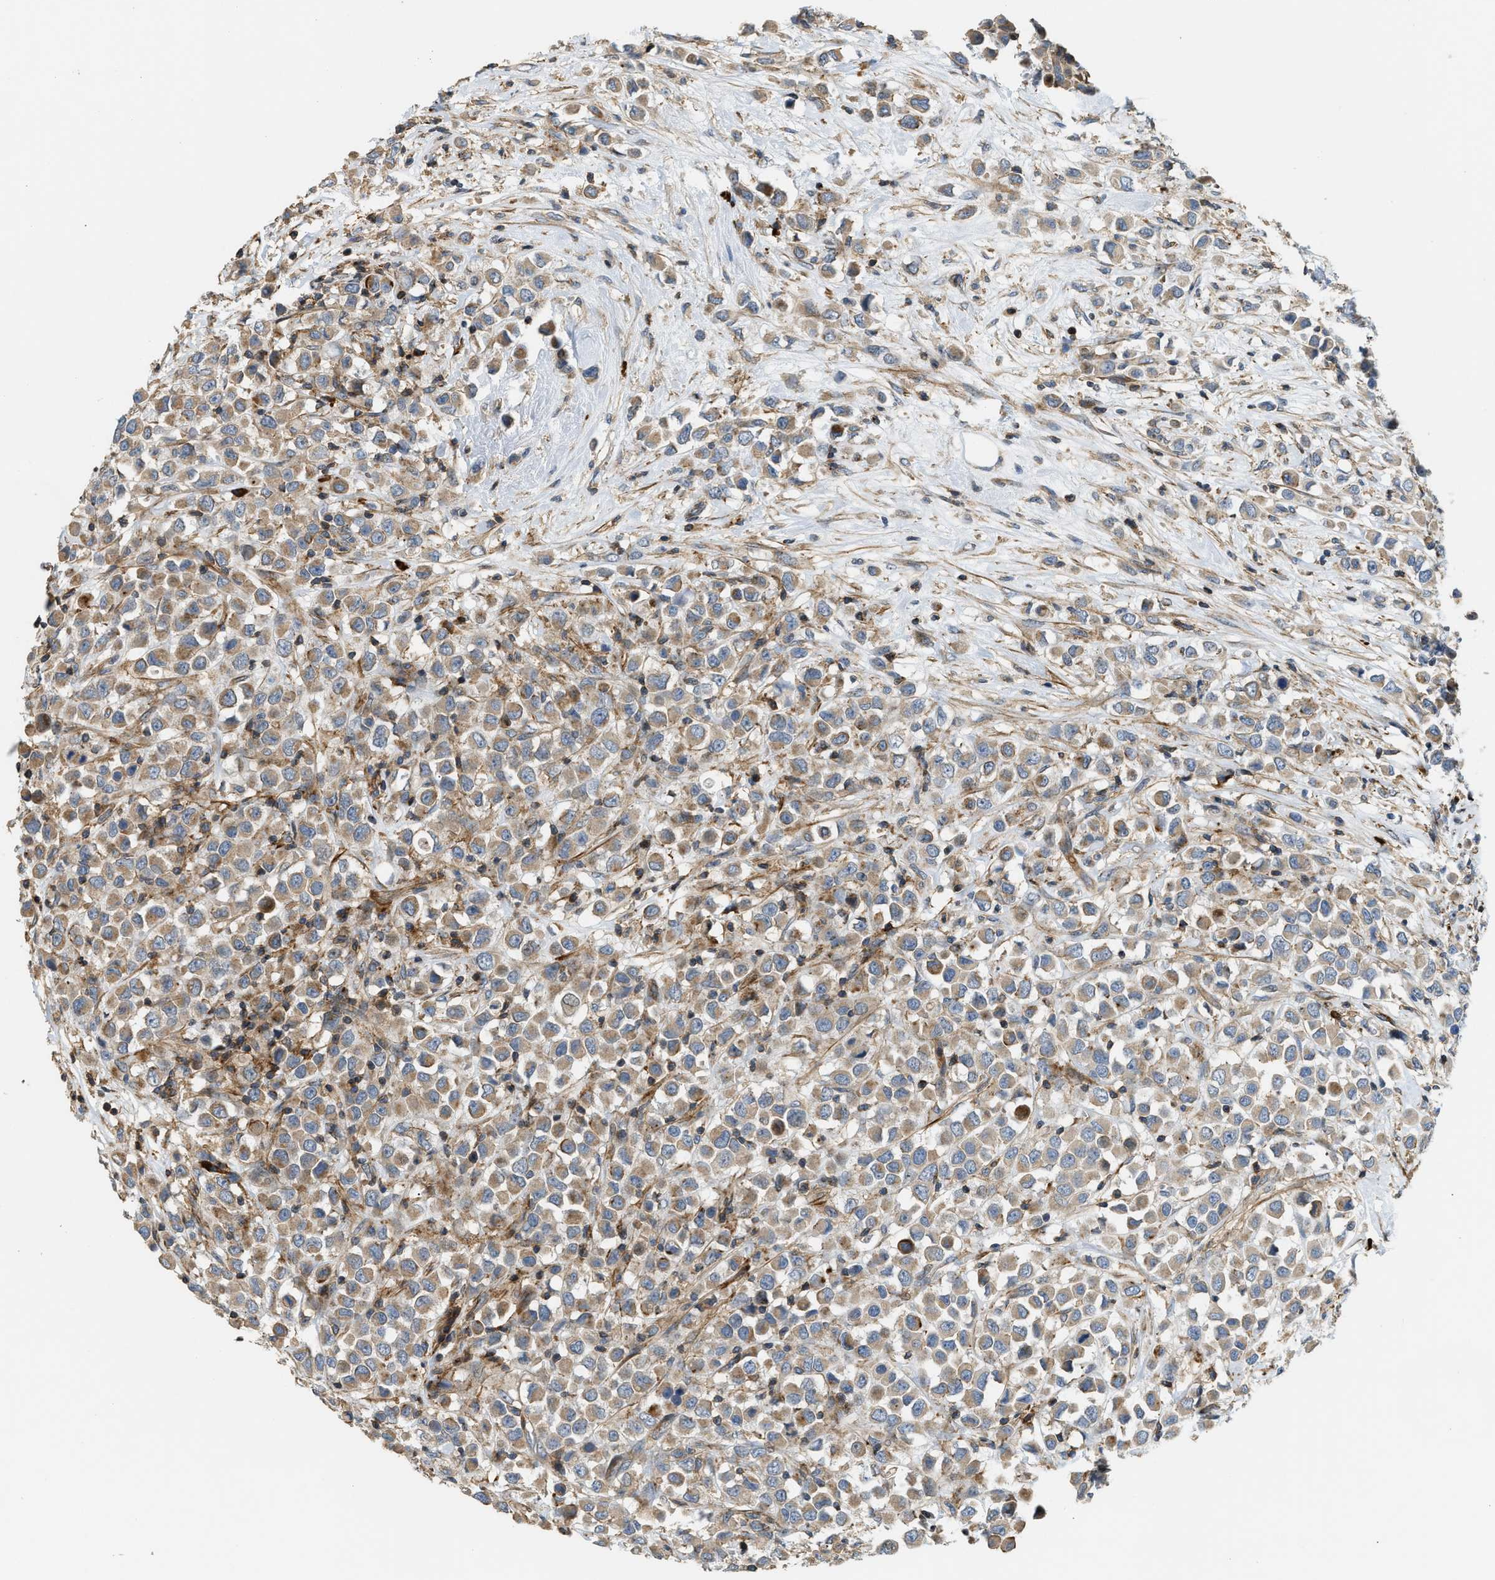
{"staining": {"intensity": "moderate", "quantity": ">75%", "location": "cytoplasmic/membranous"}, "tissue": "breast cancer", "cell_type": "Tumor cells", "image_type": "cancer", "snomed": [{"axis": "morphology", "description": "Duct carcinoma"}, {"axis": "topography", "description": "Breast"}], "caption": "Protein expression by IHC demonstrates moderate cytoplasmic/membranous expression in approximately >75% of tumor cells in breast cancer (invasive ductal carcinoma).", "gene": "BTN3A2", "patient": {"sex": "female", "age": 61}}